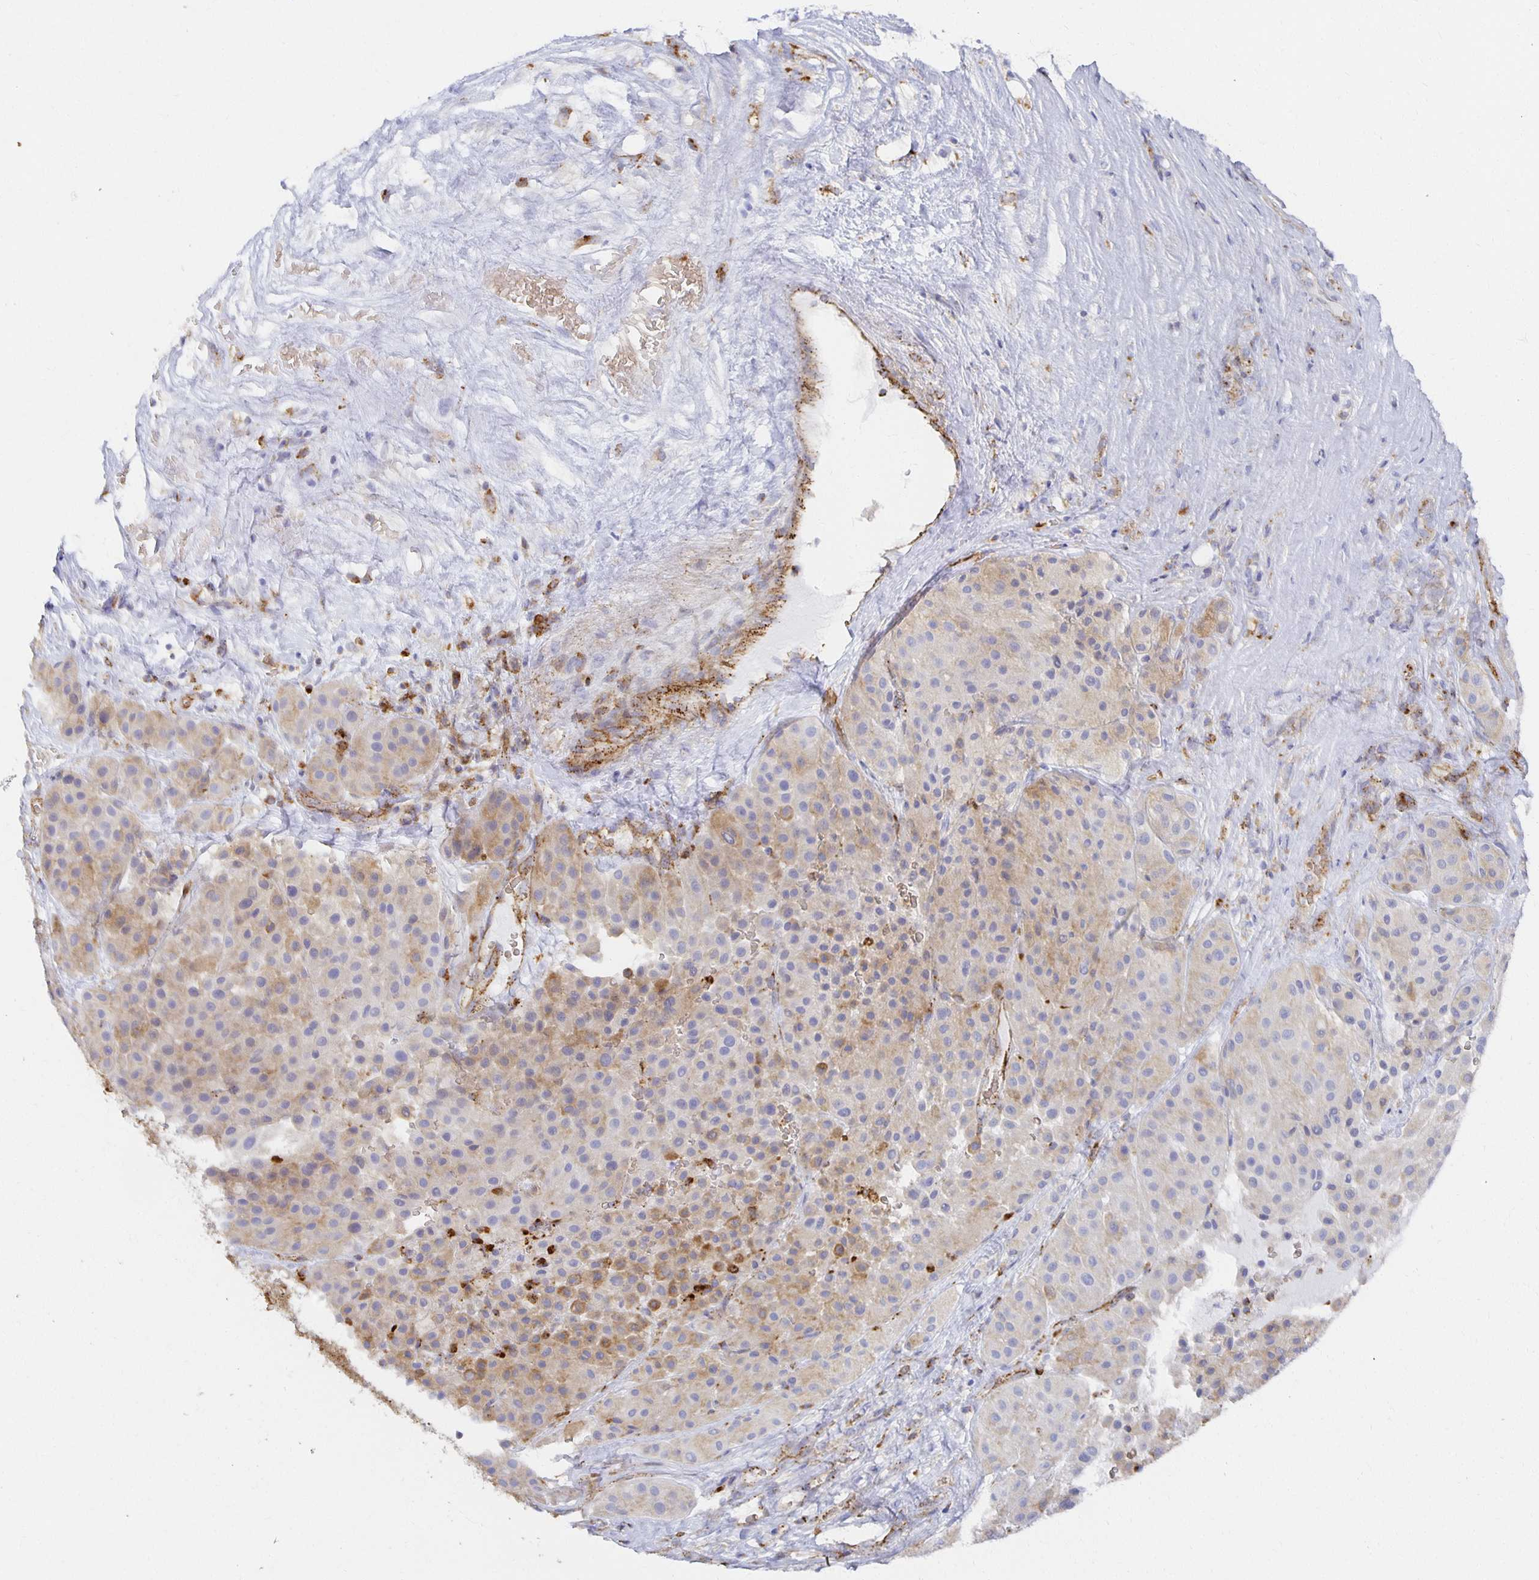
{"staining": {"intensity": "moderate", "quantity": "25%-75%", "location": "cytoplasmic/membranous"}, "tissue": "melanoma", "cell_type": "Tumor cells", "image_type": "cancer", "snomed": [{"axis": "morphology", "description": "Malignant melanoma, Metastatic site"}, {"axis": "topography", "description": "Smooth muscle"}], "caption": "Approximately 25%-75% of tumor cells in human melanoma demonstrate moderate cytoplasmic/membranous protein staining as visualized by brown immunohistochemical staining.", "gene": "TAAR1", "patient": {"sex": "male", "age": 41}}